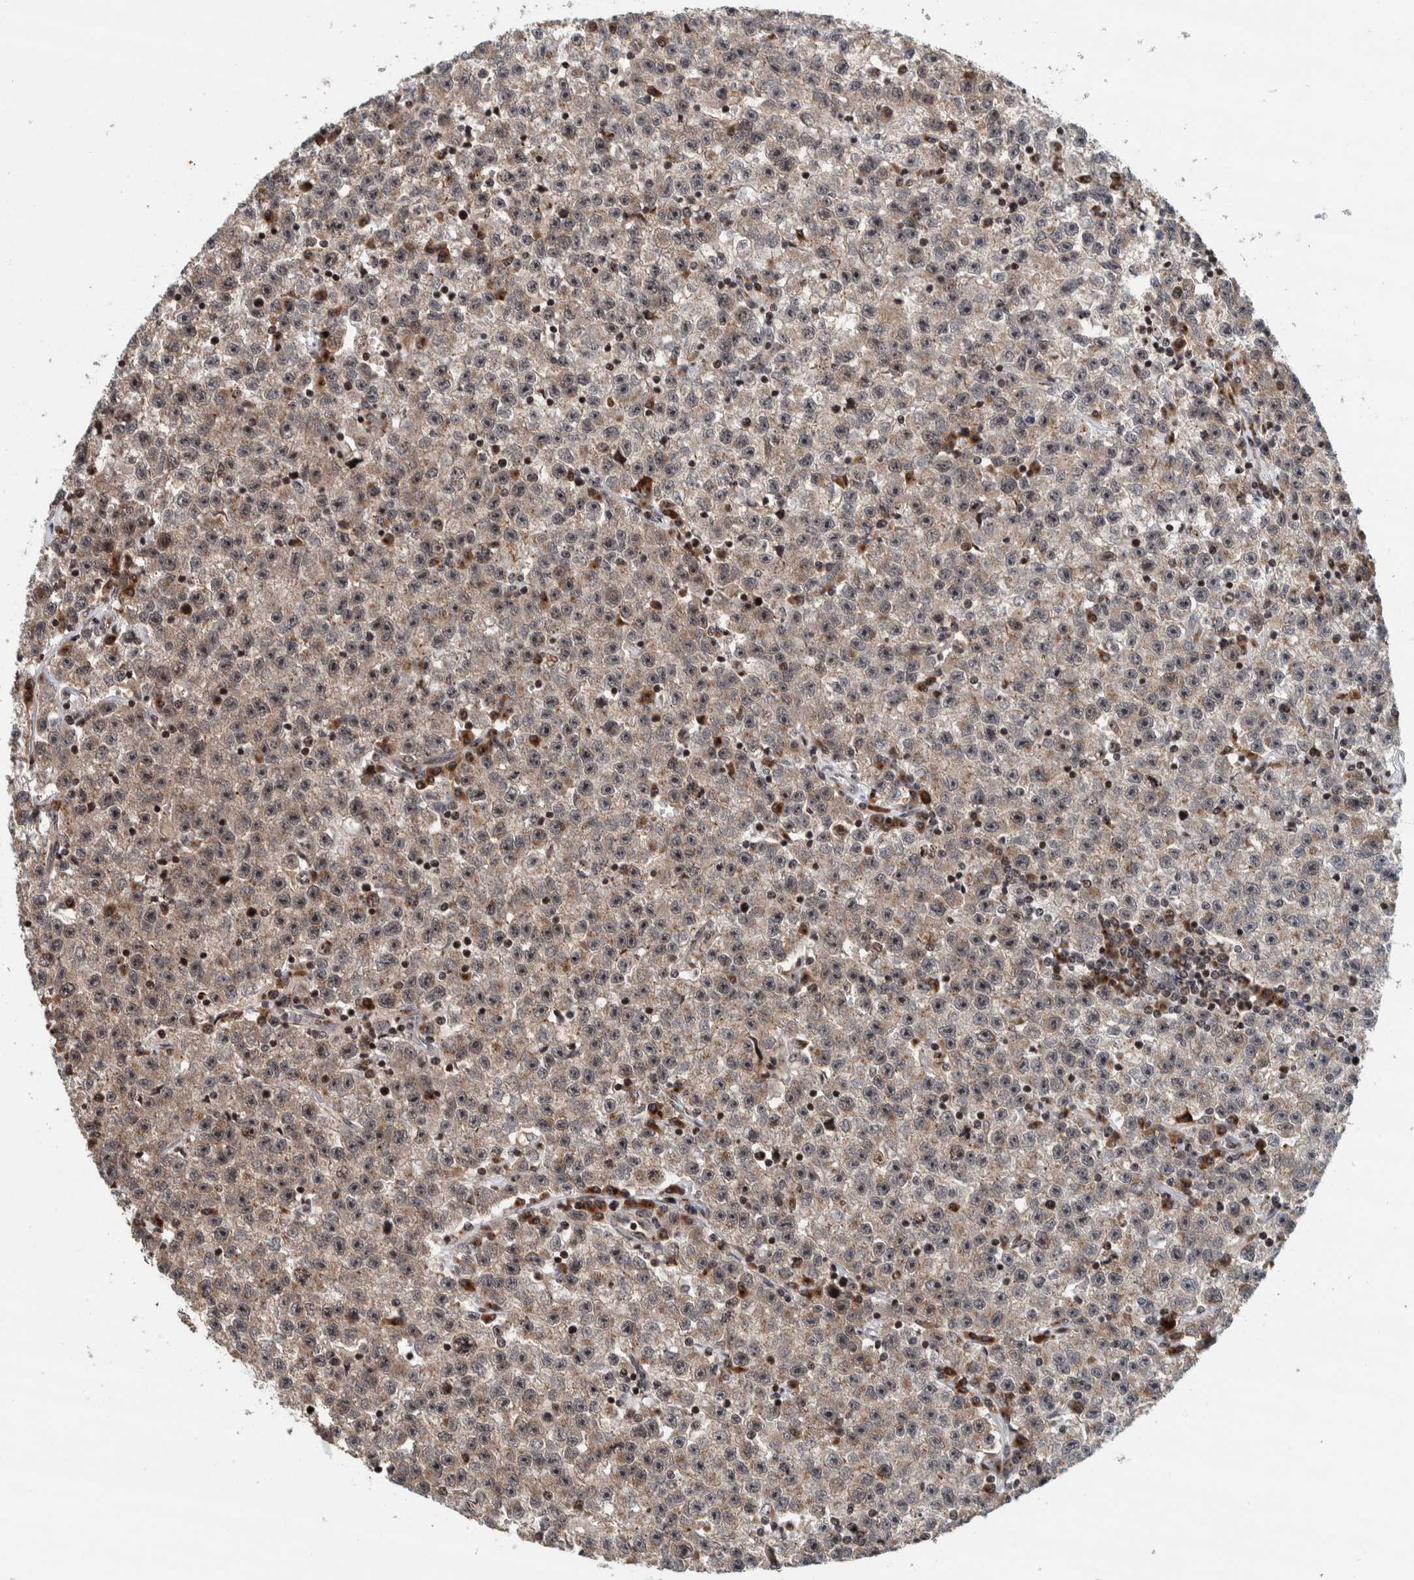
{"staining": {"intensity": "weak", "quantity": ">75%", "location": "cytoplasmic/membranous"}, "tissue": "testis cancer", "cell_type": "Tumor cells", "image_type": "cancer", "snomed": [{"axis": "morphology", "description": "Seminoma, NOS"}, {"axis": "topography", "description": "Testis"}], "caption": "A brown stain shows weak cytoplasmic/membranous positivity of a protein in human seminoma (testis) tumor cells.", "gene": "CCDC182", "patient": {"sex": "male", "age": 22}}